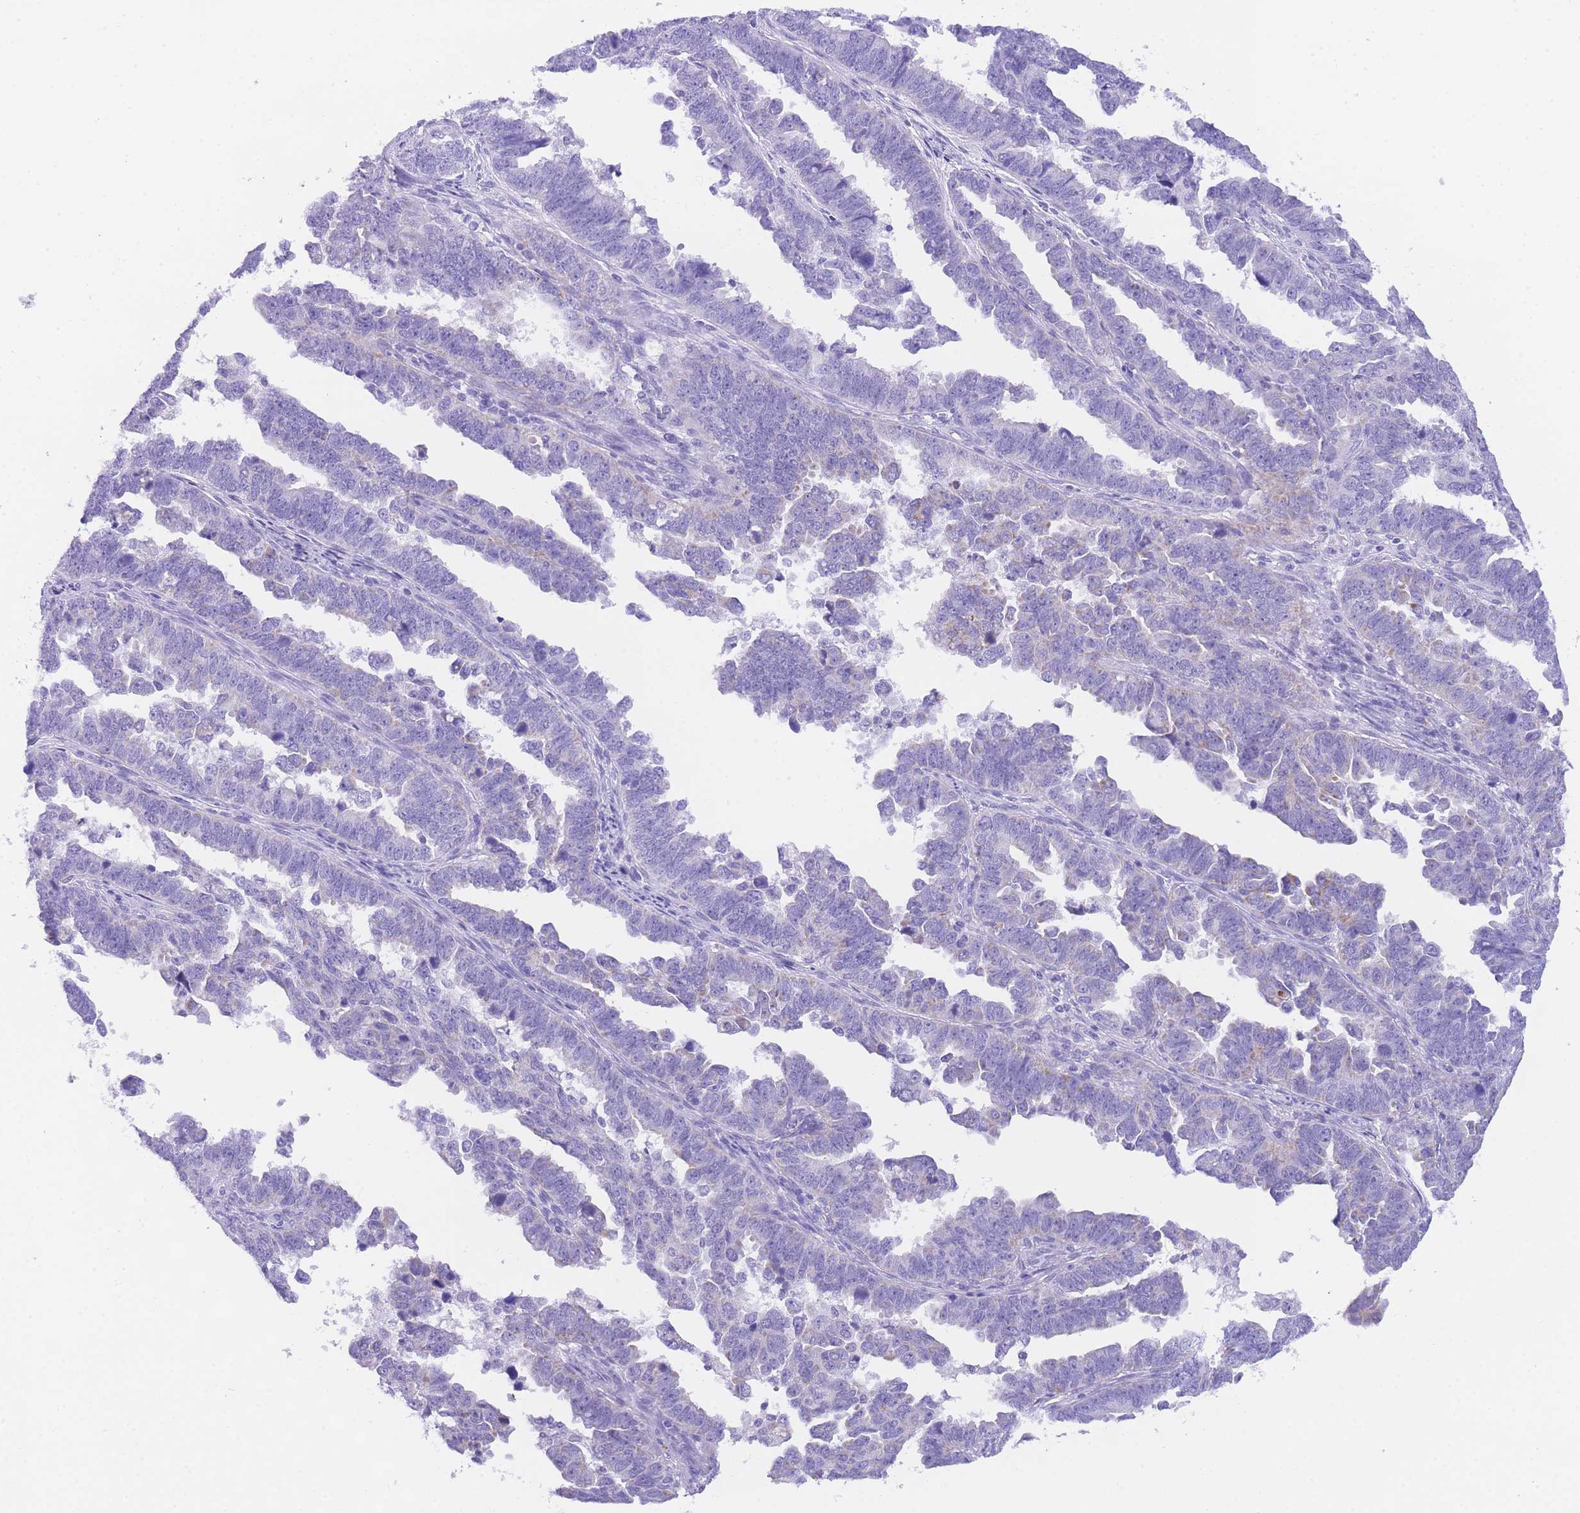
{"staining": {"intensity": "negative", "quantity": "none", "location": "none"}, "tissue": "endometrial cancer", "cell_type": "Tumor cells", "image_type": "cancer", "snomed": [{"axis": "morphology", "description": "Adenocarcinoma, NOS"}, {"axis": "topography", "description": "Endometrium"}], "caption": "The micrograph exhibits no significant positivity in tumor cells of endometrial adenocarcinoma.", "gene": "NKD2", "patient": {"sex": "female", "age": 75}}